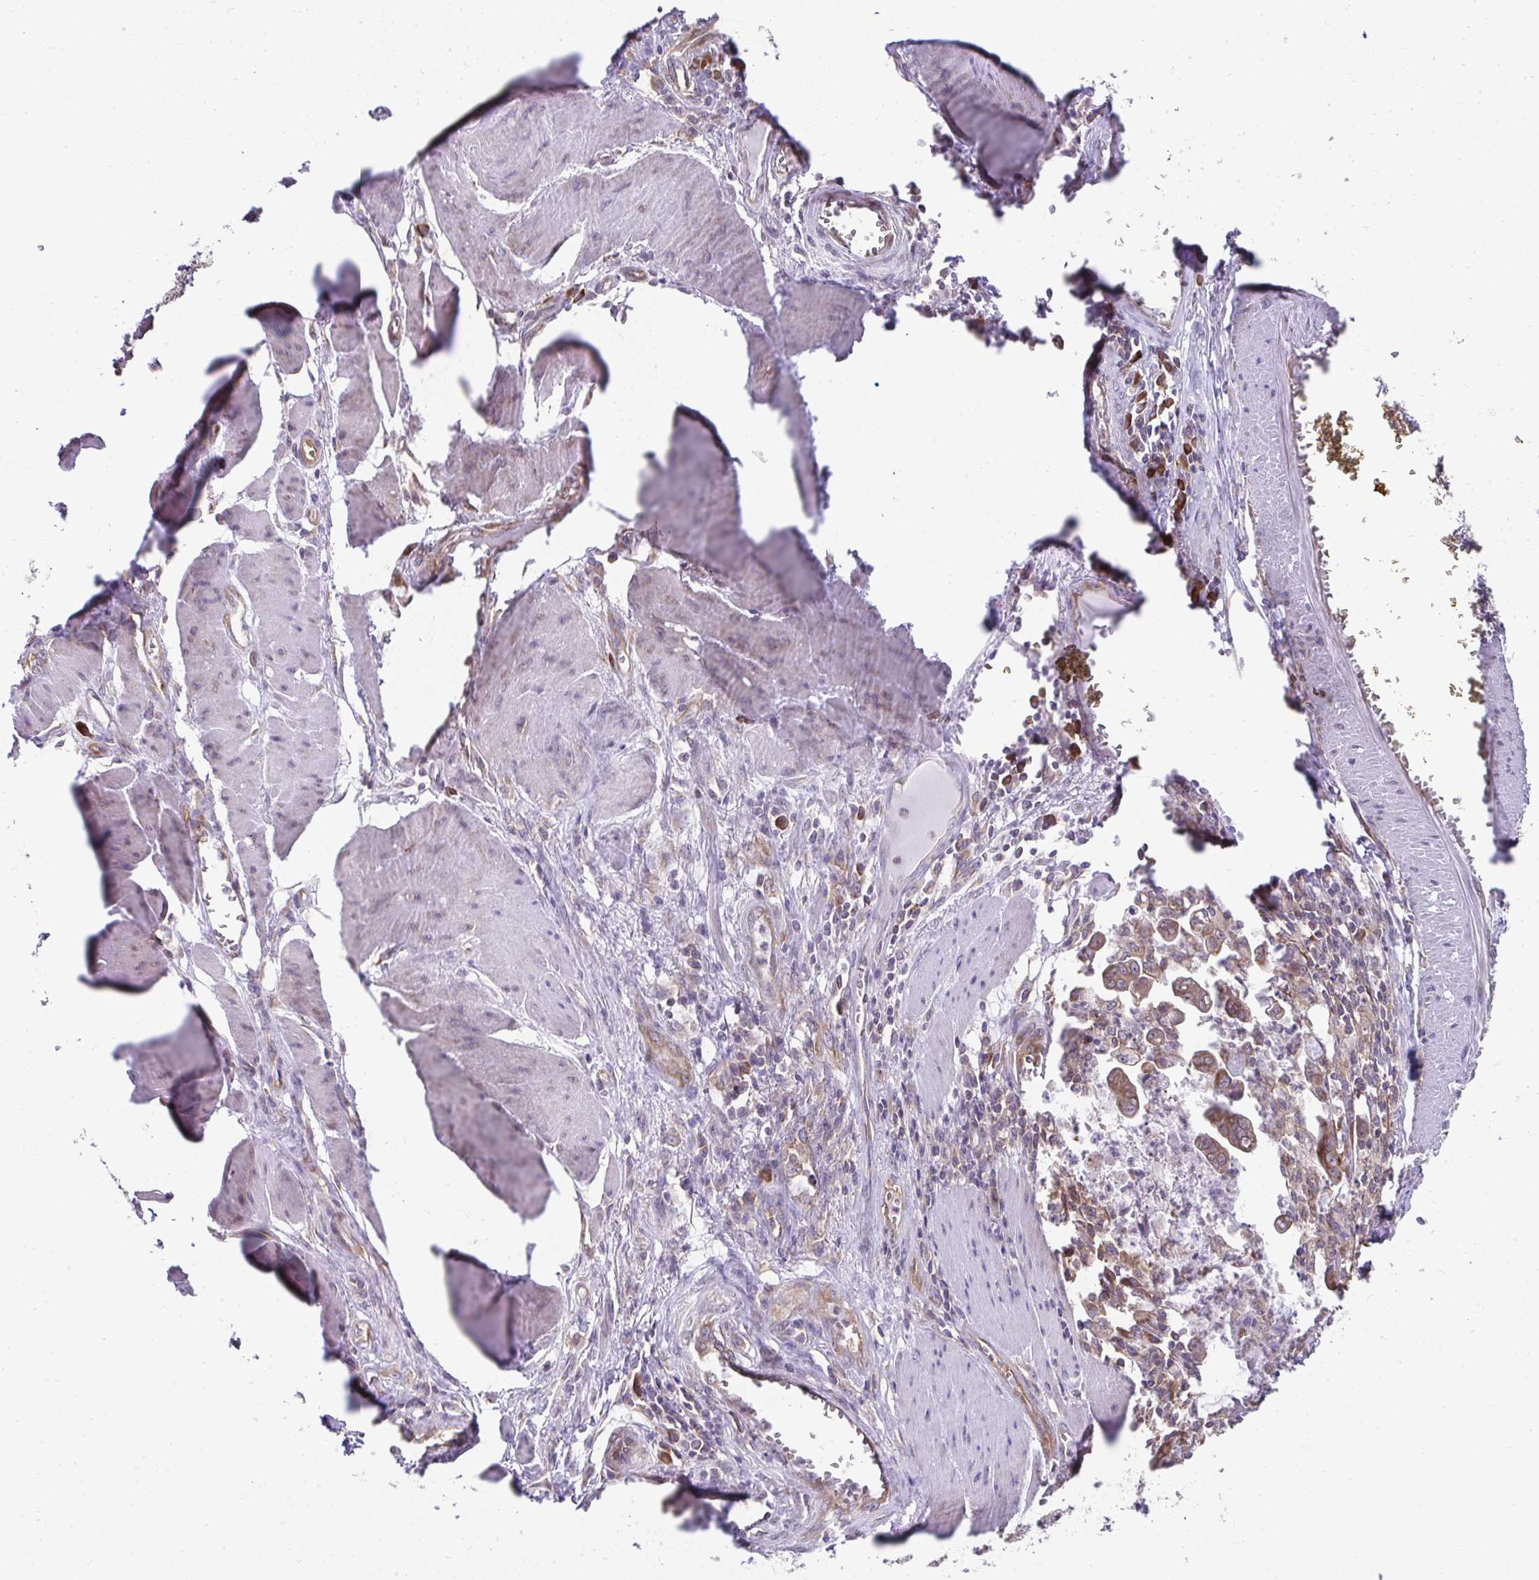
{"staining": {"intensity": "moderate", "quantity": ">75%", "location": "cytoplasmic/membranous"}, "tissue": "stomach cancer", "cell_type": "Tumor cells", "image_type": "cancer", "snomed": [{"axis": "morphology", "description": "Adenocarcinoma, NOS"}, {"axis": "topography", "description": "Stomach, upper"}], "caption": "Tumor cells display medium levels of moderate cytoplasmic/membranous positivity in approximately >75% of cells in stomach cancer.", "gene": "RPS7", "patient": {"sex": "male", "age": 80}}